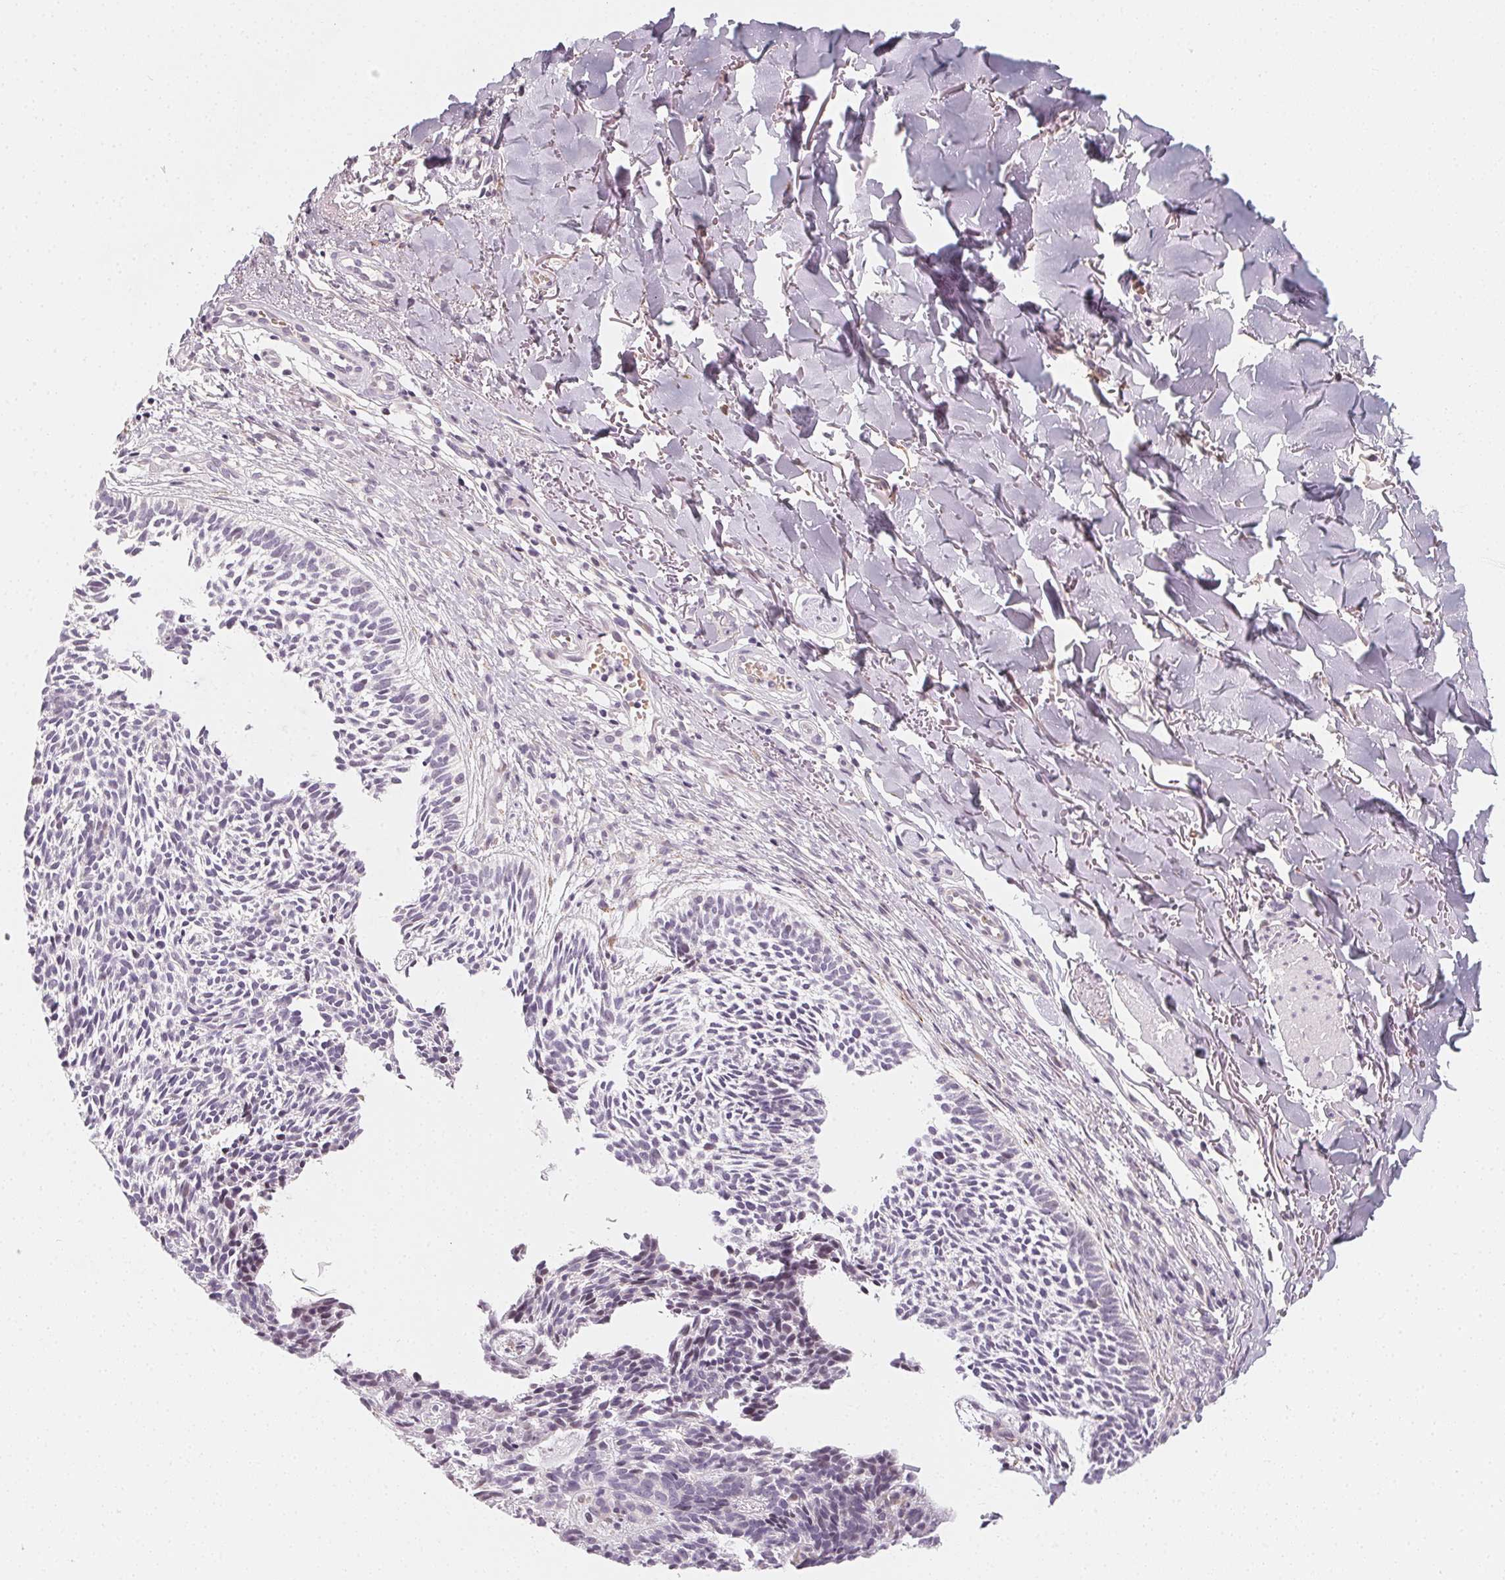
{"staining": {"intensity": "negative", "quantity": "none", "location": "none"}, "tissue": "skin cancer", "cell_type": "Tumor cells", "image_type": "cancer", "snomed": [{"axis": "morphology", "description": "Basal cell carcinoma"}, {"axis": "topography", "description": "Skin"}], "caption": "The image shows no significant staining in tumor cells of basal cell carcinoma (skin).", "gene": "CCDC96", "patient": {"sex": "male", "age": 78}}